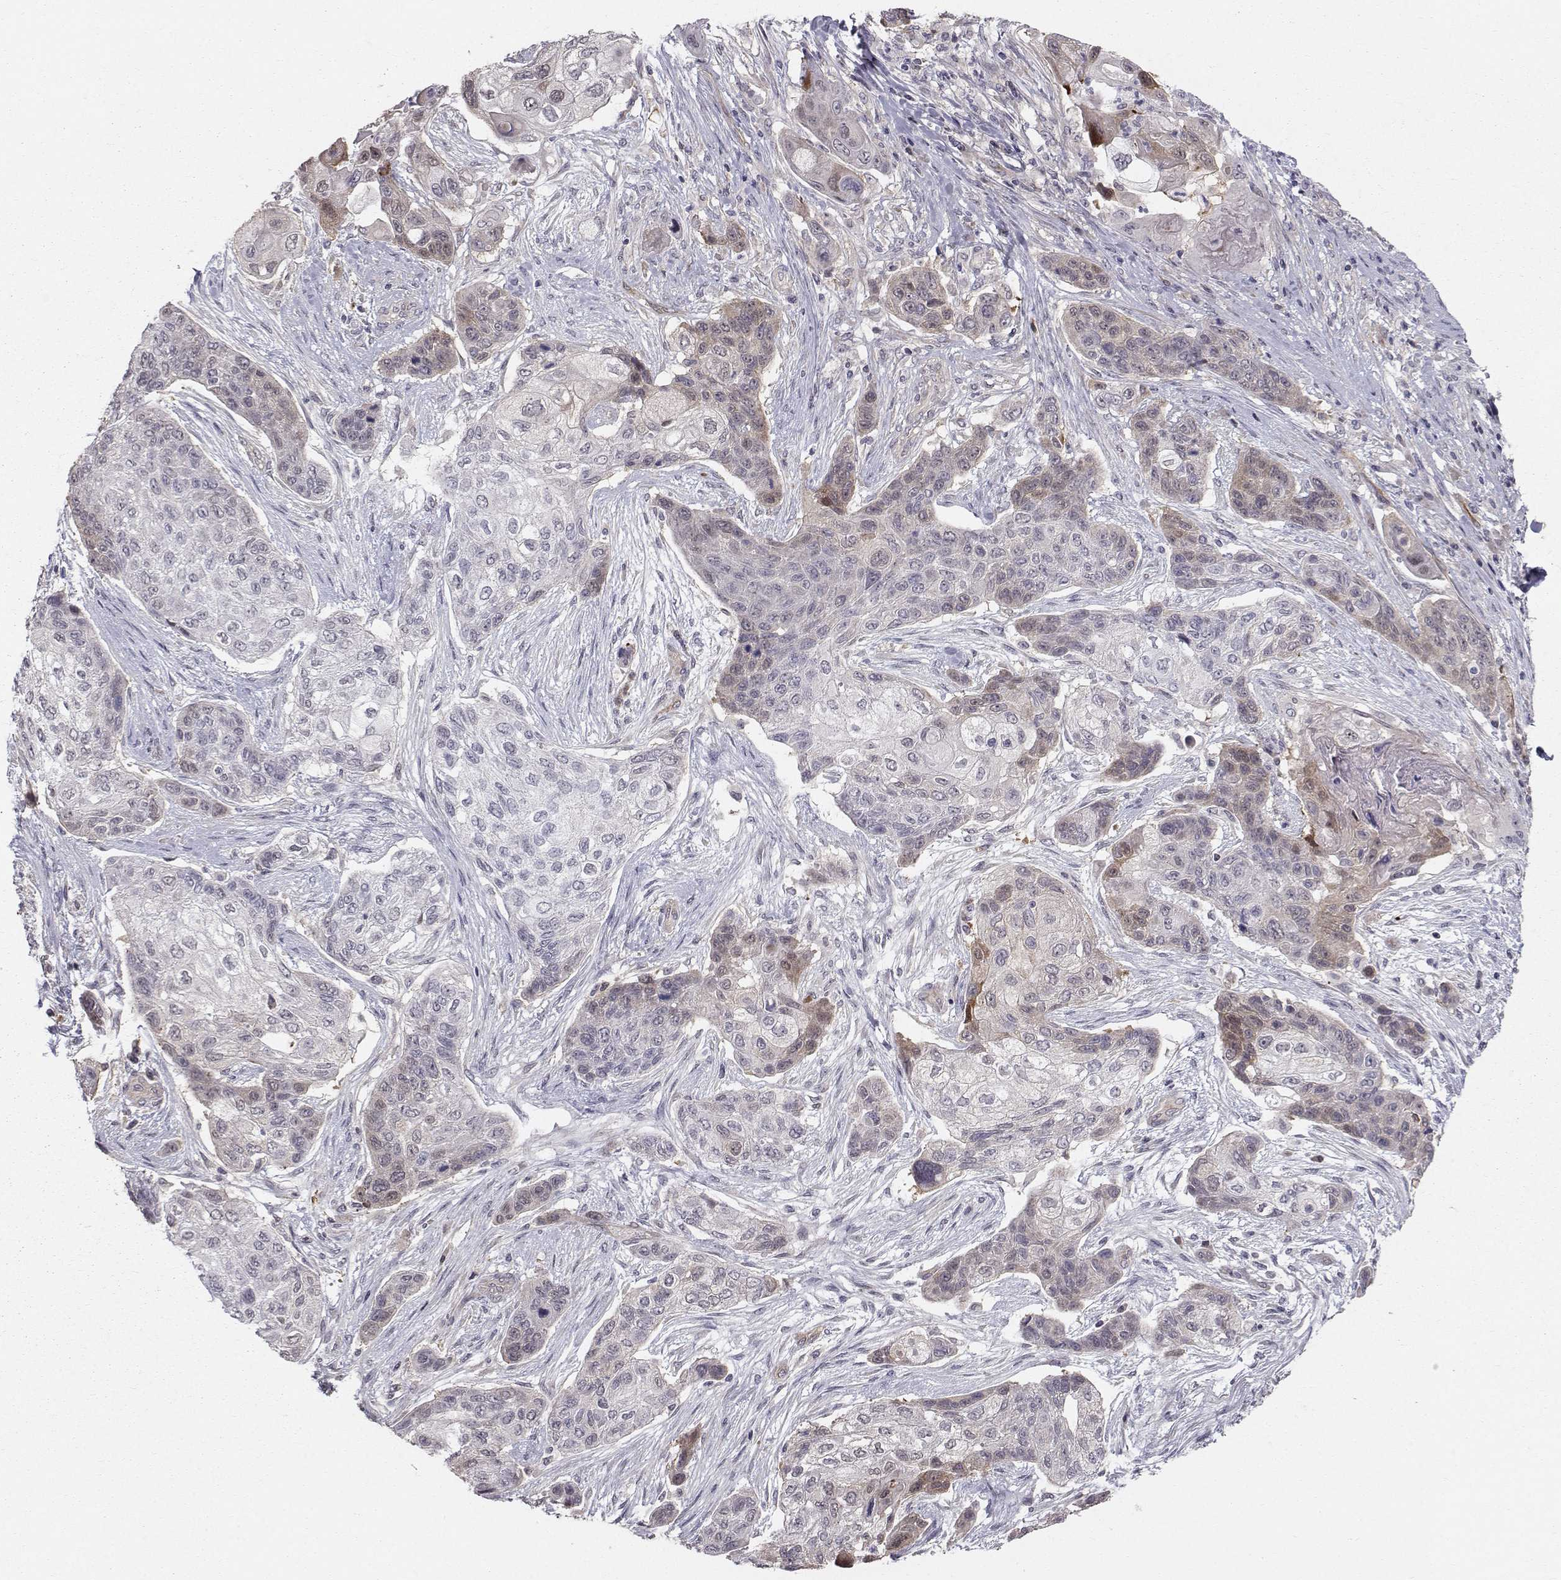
{"staining": {"intensity": "weak", "quantity": "<25%", "location": "cytoplasmic/membranous"}, "tissue": "lung cancer", "cell_type": "Tumor cells", "image_type": "cancer", "snomed": [{"axis": "morphology", "description": "Squamous cell carcinoma, NOS"}, {"axis": "topography", "description": "Lung"}], "caption": "DAB (3,3'-diaminobenzidine) immunohistochemical staining of lung cancer shows no significant positivity in tumor cells.", "gene": "HSP90AB1", "patient": {"sex": "male", "age": 69}}